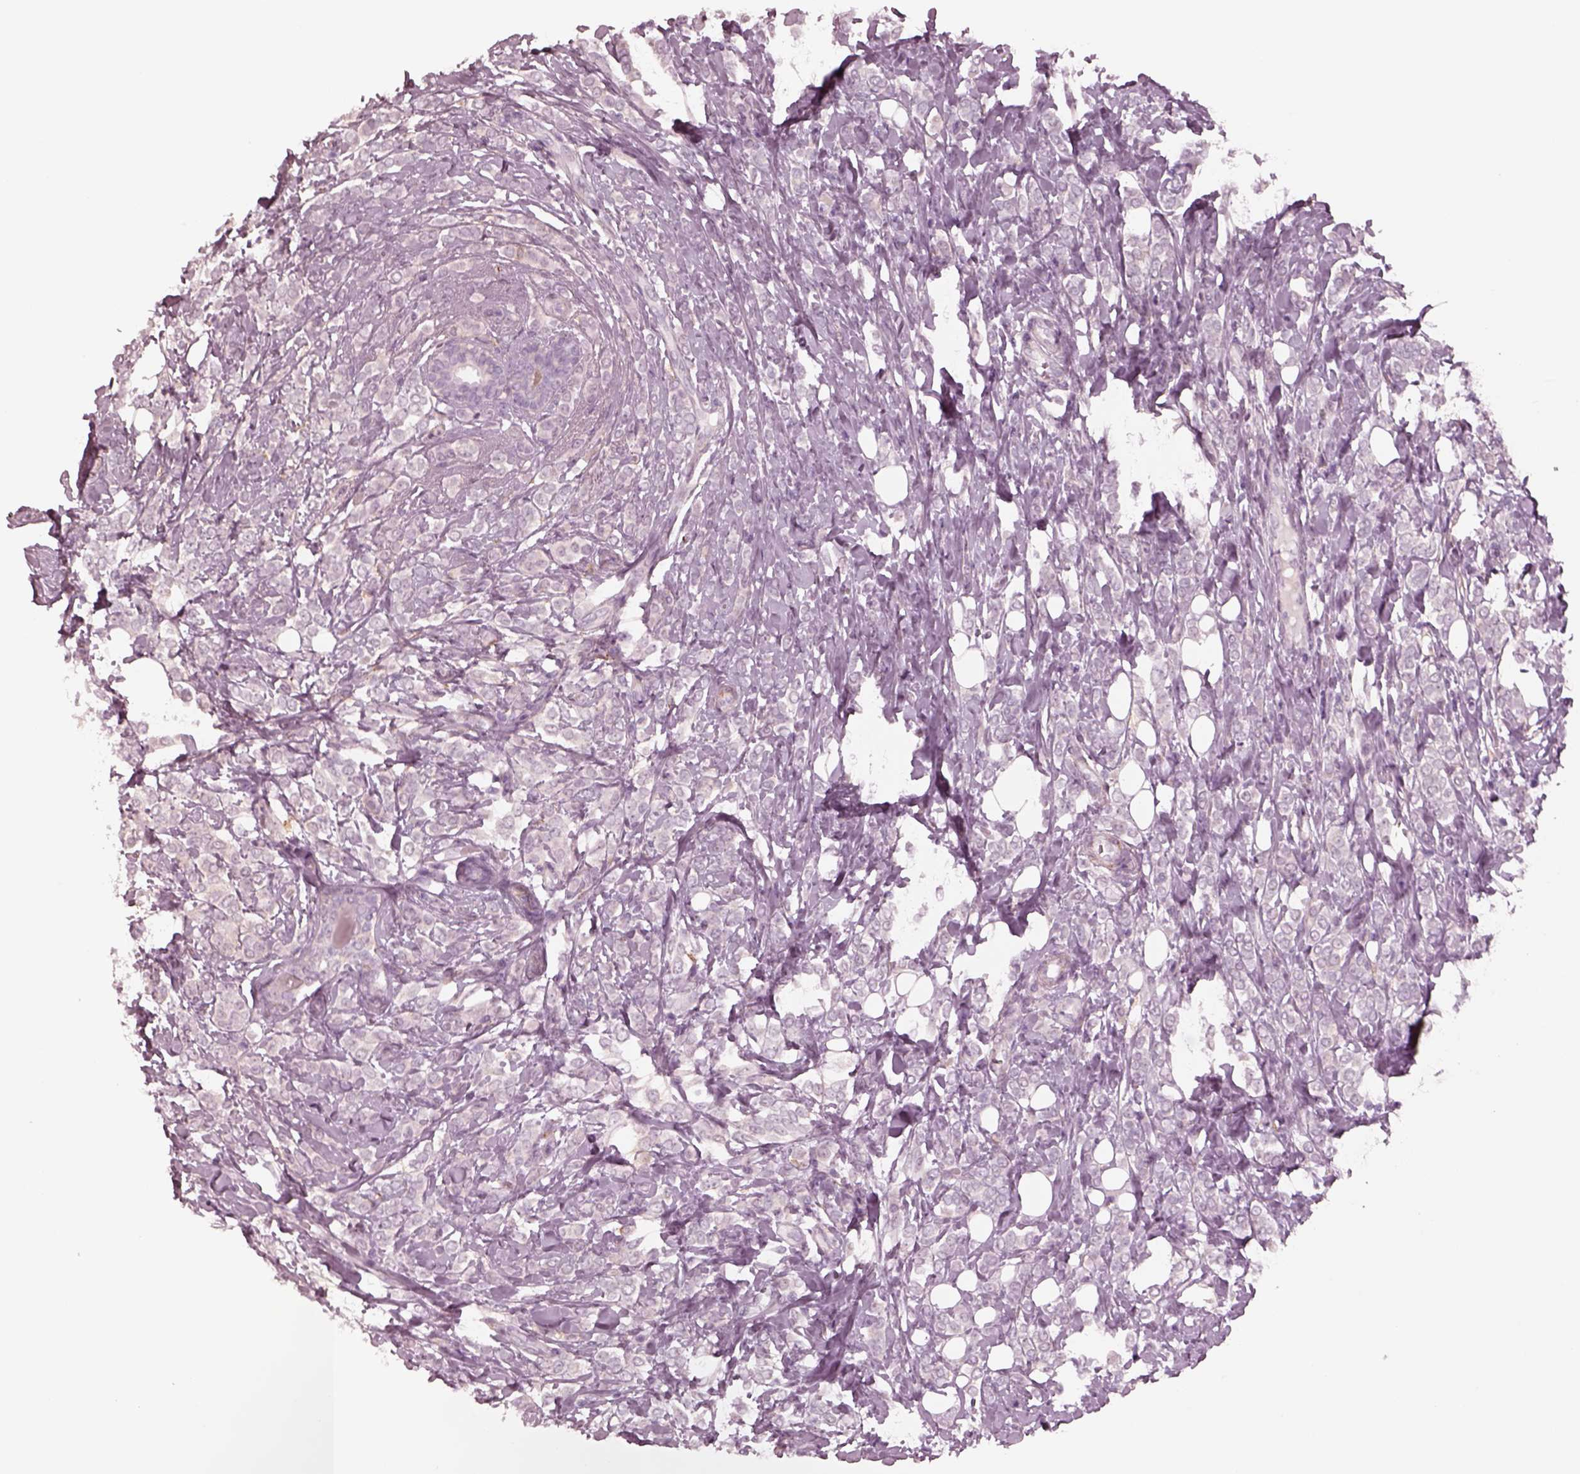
{"staining": {"intensity": "negative", "quantity": "none", "location": "none"}, "tissue": "breast cancer", "cell_type": "Tumor cells", "image_type": "cancer", "snomed": [{"axis": "morphology", "description": "Lobular carcinoma"}, {"axis": "topography", "description": "Breast"}], "caption": "DAB immunohistochemical staining of breast cancer (lobular carcinoma) reveals no significant positivity in tumor cells.", "gene": "DNAAF9", "patient": {"sex": "female", "age": 49}}